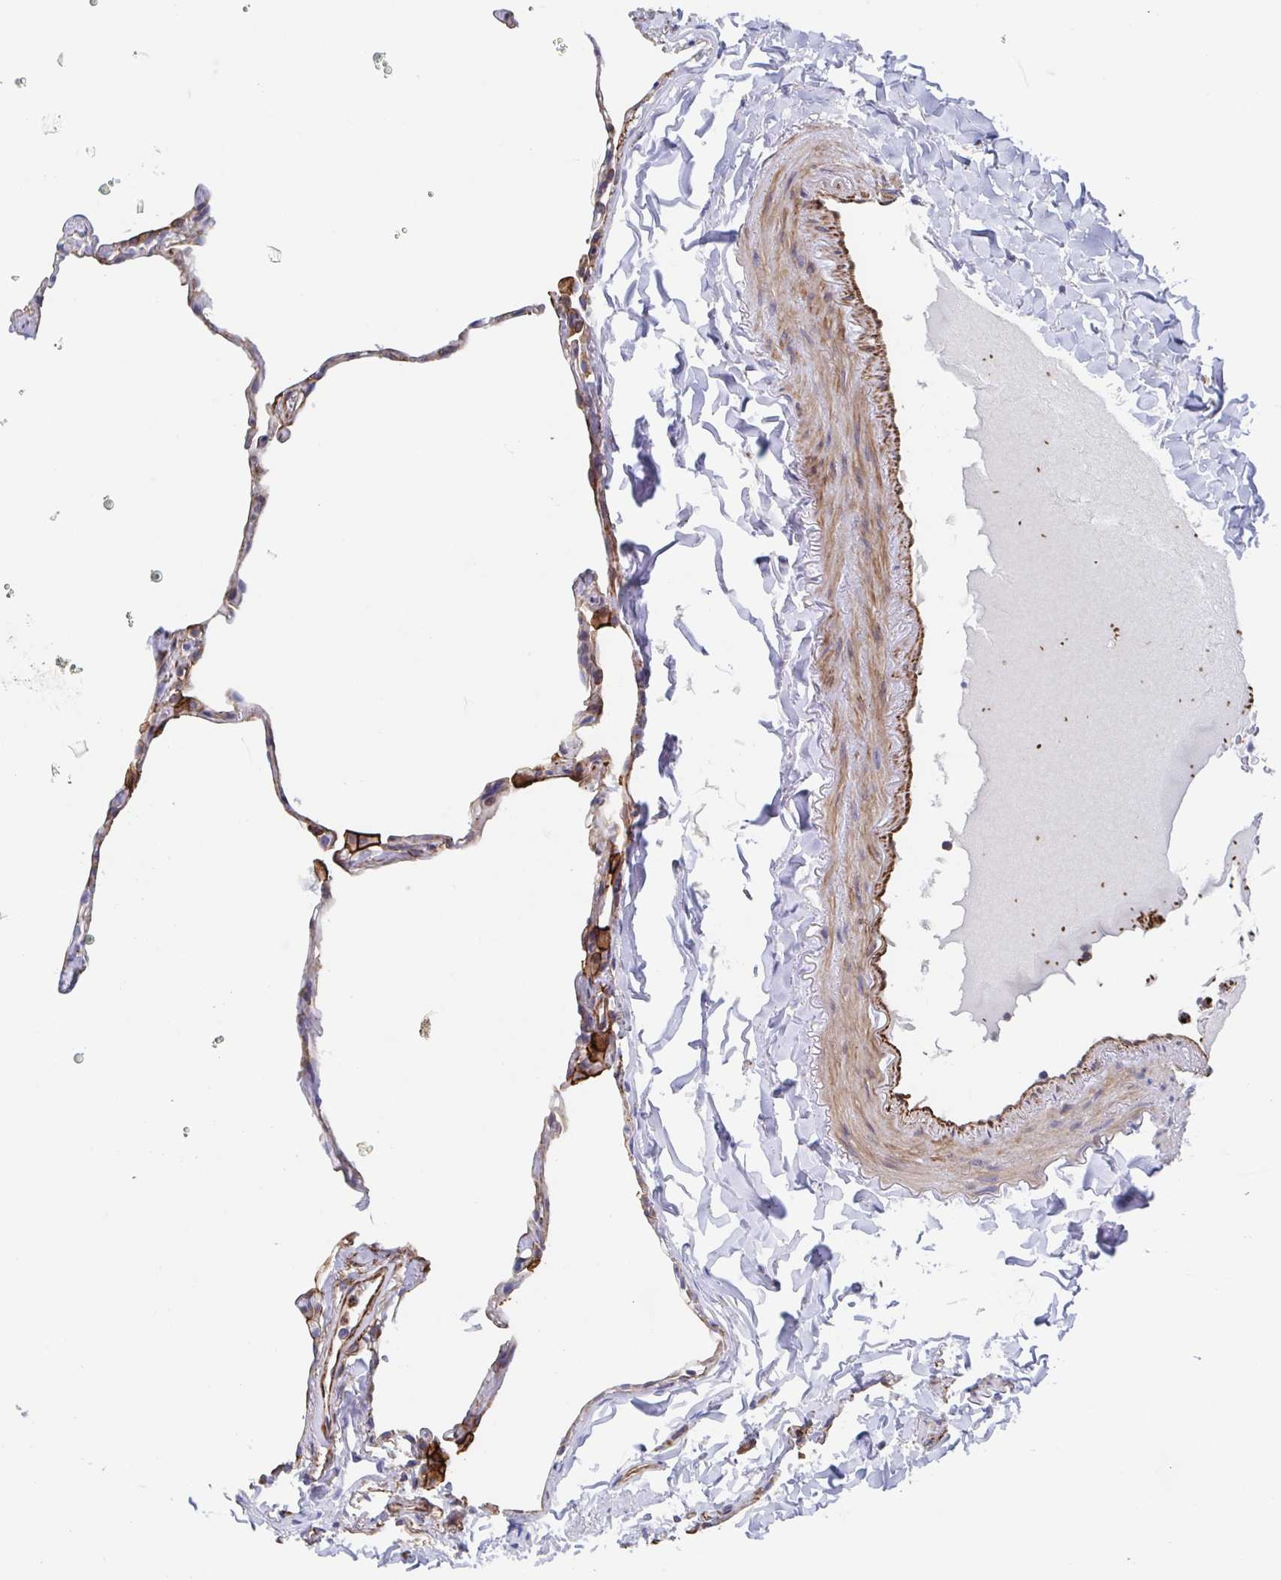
{"staining": {"intensity": "moderate", "quantity": "<25%", "location": "cytoplasmic/membranous"}, "tissue": "lung", "cell_type": "Alveolar cells", "image_type": "normal", "snomed": [{"axis": "morphology", "description": "Normal tissue, NOS"}, {"axis": "topography", "description": "Lung"}], "caption": "An immunohistochemistry (IHC) image of normal tissue is shown. Protein staining in brown labels moderate cytoplasmic/membranous positivity in lung within alveolar cells.", "gene": "KLC3", "patient": {"sex": "male", "age": 65}}